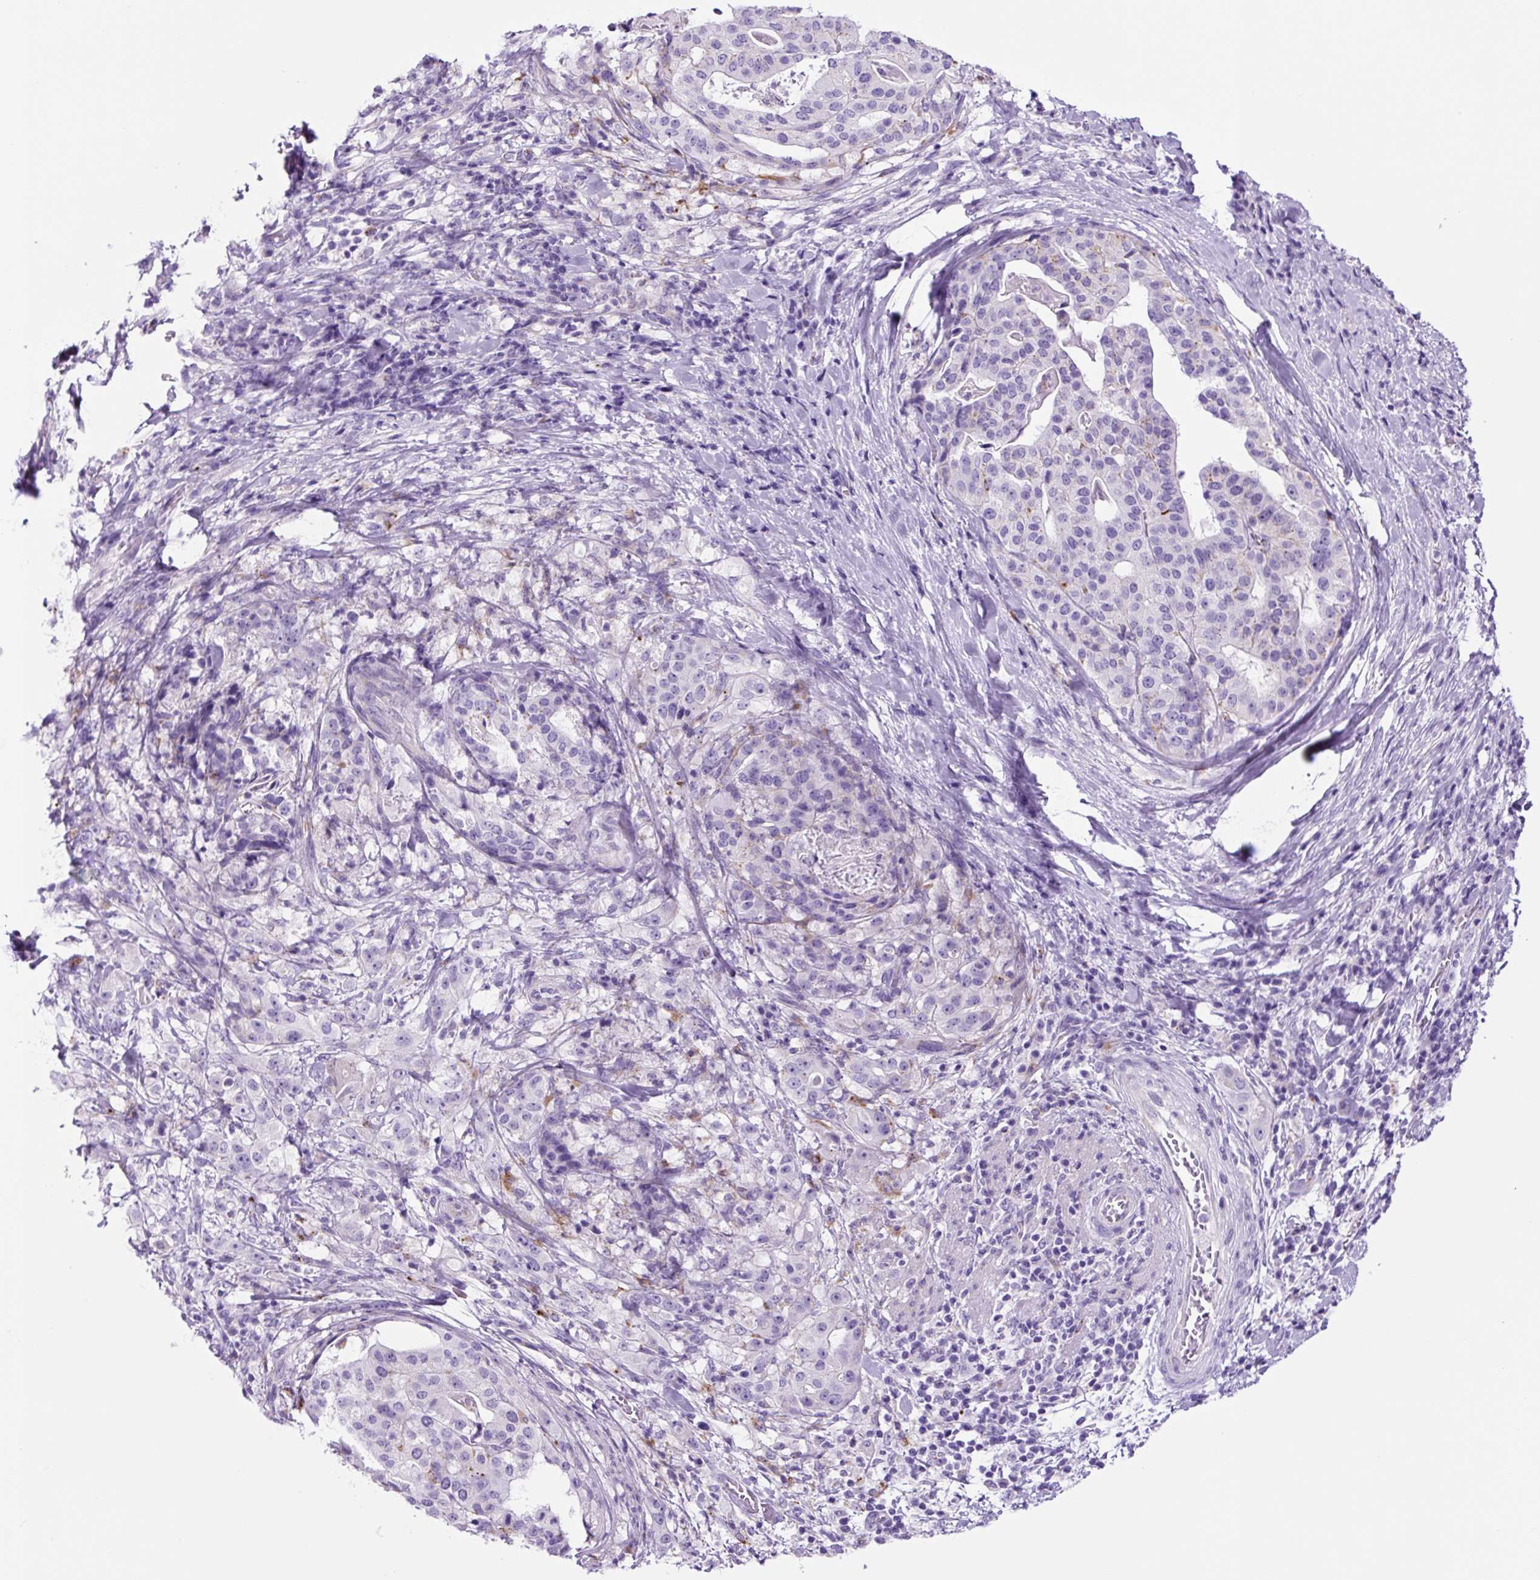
{"staining": {"intensity": "negative", "quantity": "none", "location": "none"}, "tissue": "stomach cancer", "cell_type": "Tumor cells", "image_type": "cancer", "snomed": [{"axis": "morphology", "description": "Adenocarcinoma, NOS"}, {"axis": "topography", "description": "Stomach"}], "caption": "Adenocarcinoma (stomach) stained for a protein using immunohistochemistry (IHC) exhibits no staining tumor cells.", "gene": "LCN10", "patient": {"sex": "male", "age": 48}}